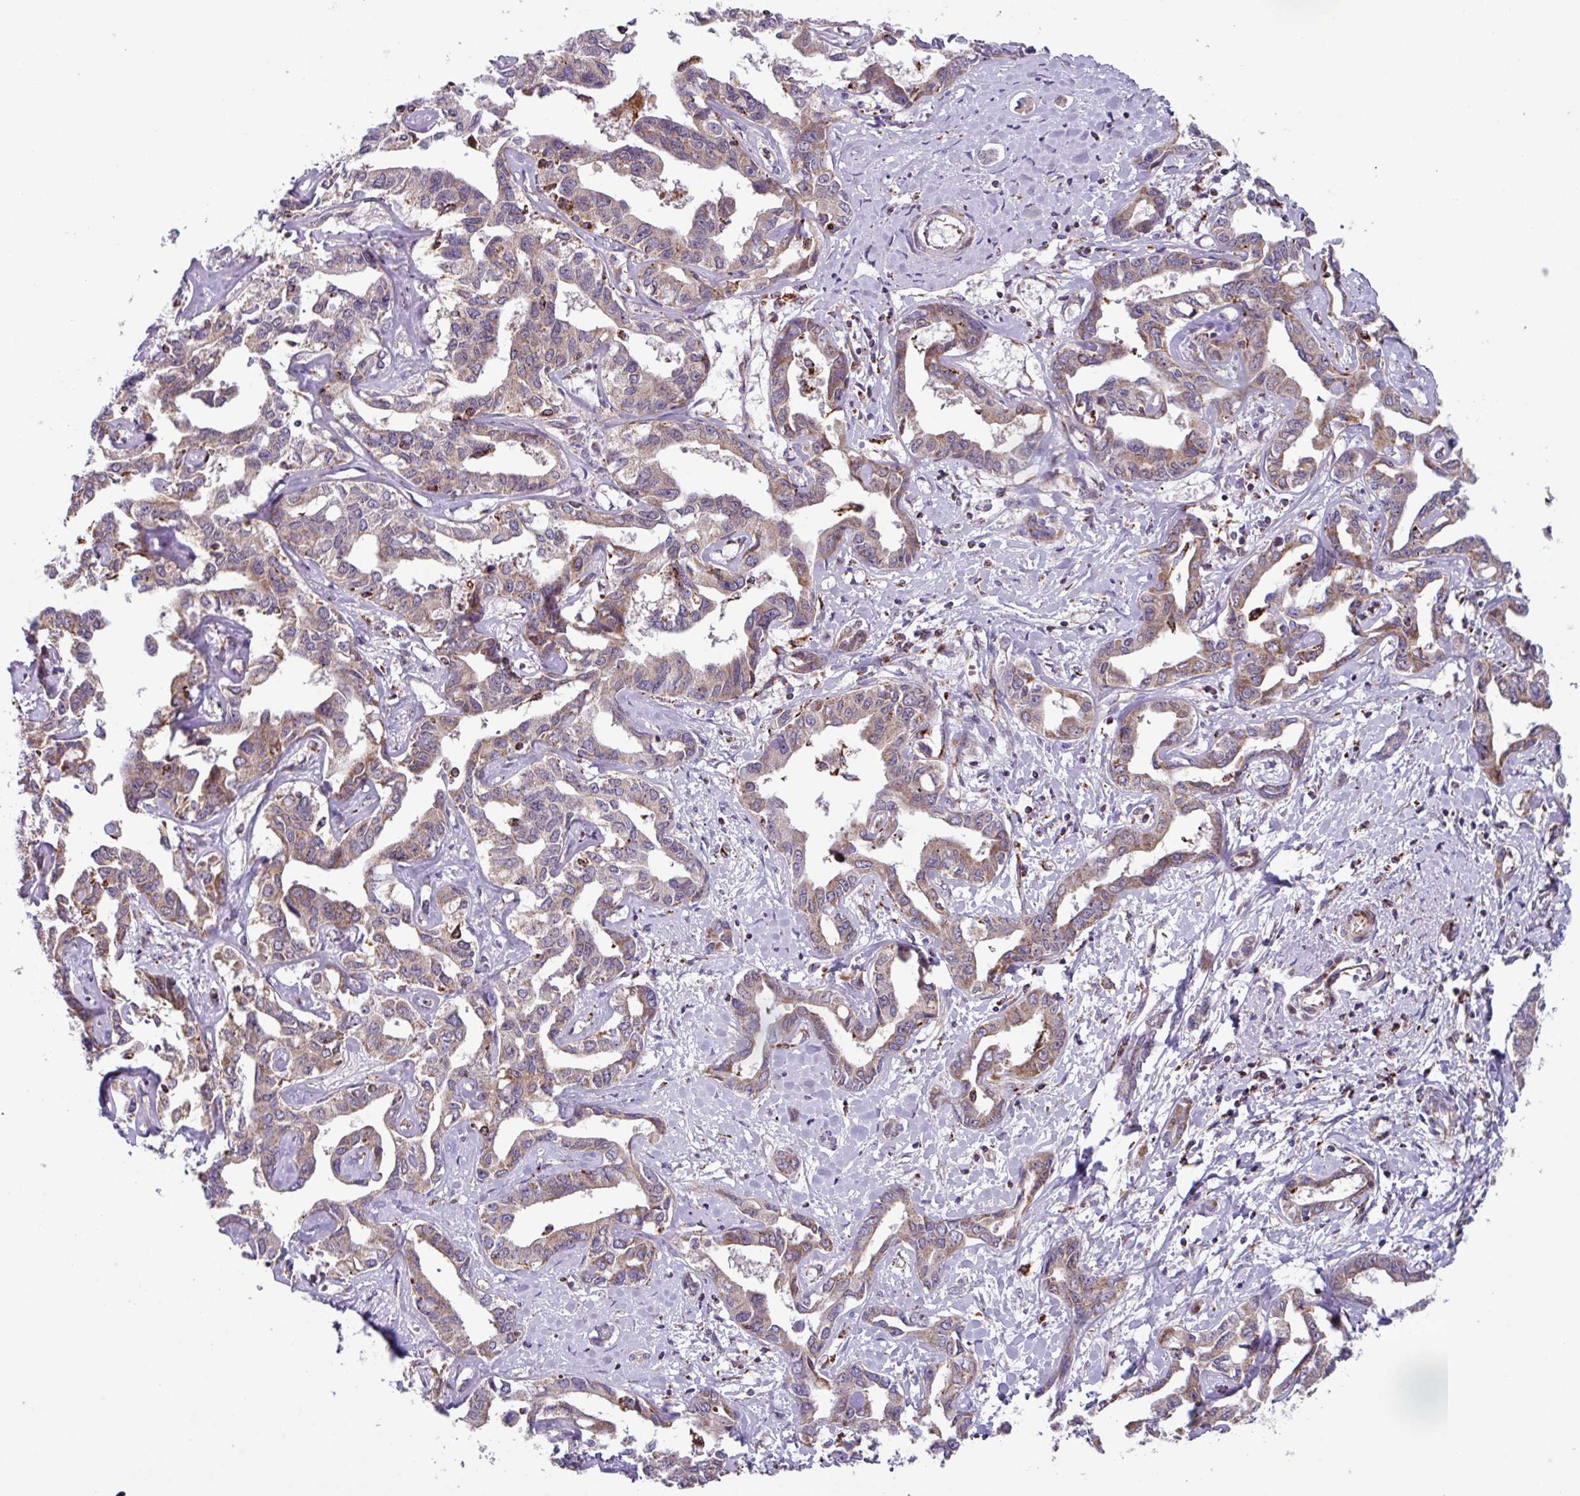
{"staining": {"intensity": "moderate", "quantity": ">75%", "location": "cytoplasmic/membranous"}, "tissue": "liver cancer", "cell_type": "Tumor cells", "image_type": "cancer", "snomed": [{"axis": "morphology", "description": "Cholangiocarcinoma"}, {"axis": "topography", "description": "Liver"}], "caption": "Human liver cancer stained with a brown dye reveals moderate cytoplasmic/membranous positive staining in approximately >75% of tumor cells.", "gene": "AKIRIN1", "patient": {"sex": "male", "age": 59}}